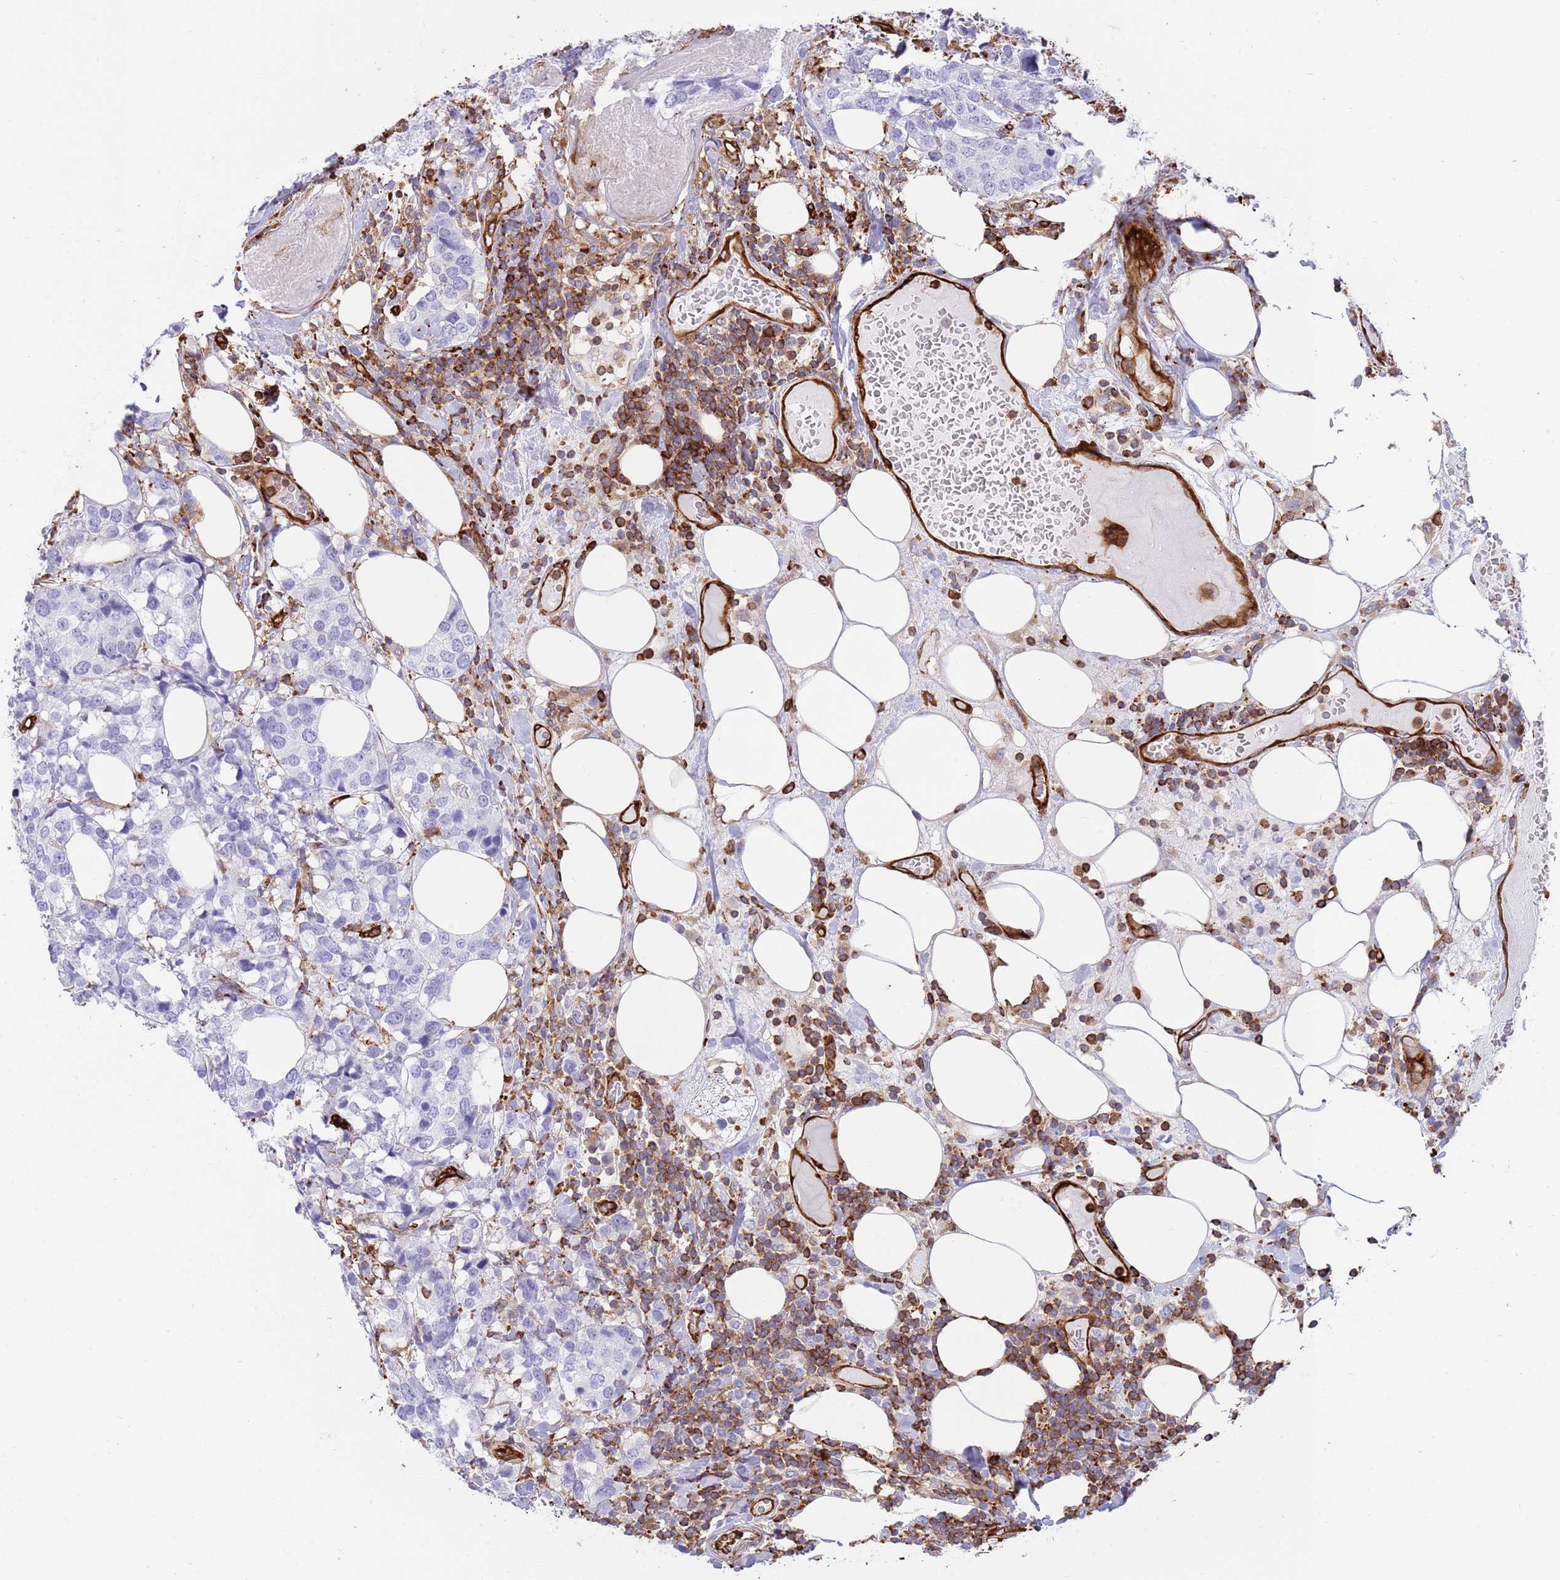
{"staining": {"intensity": "negative", "quantity": "none", "location": "none"}, "tissue": "breast cancer", "cell_type": "Tumor cells", "image_type": "cancer", "snomed": [{"axis": "morphology", "description": "Lobular carcinoma"}, {"axis": "topography", "description": "Breast"}], "caption": "Tumor cells show no significant staining in lobular carcinoma (breast).", "gene": "KBTBD7", "patient": {"sex": "female", "age": 59}}